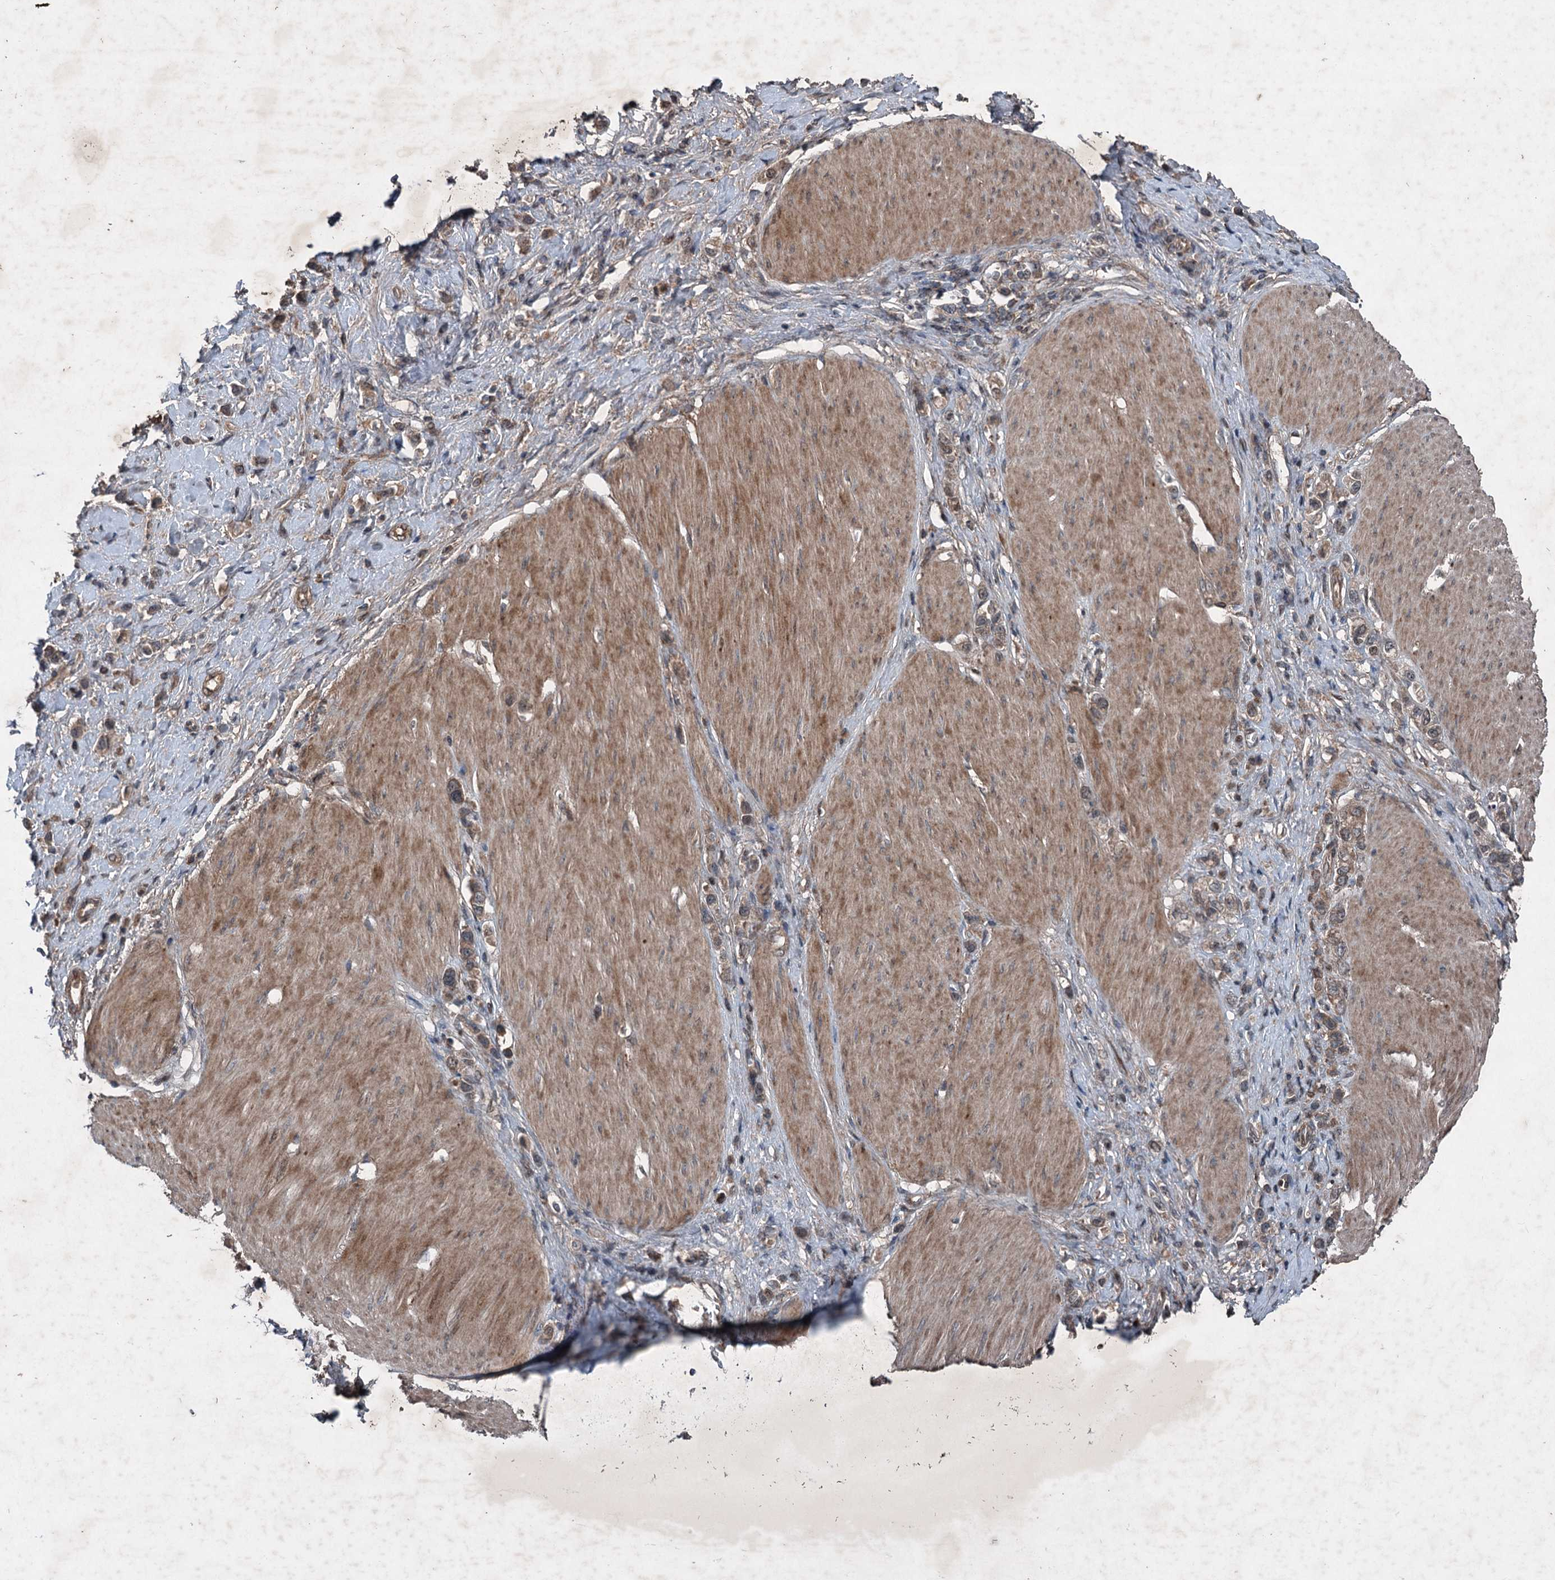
{"staining": {"intensity": "weak", "quantity": "25%-75%", "location": "cytoplasmic/membranous"}, "tissue": "stomach cancer", "cell_type": "Tumor cells", "image_type": "cancer", "snomed": [{"axis": "morphology", "description": "Normal tissue, NOS"}, {"axis": "morphology", "description": "Adenocarcinoma, NOS"}, {"axis": "topography", "description": "Stomach, upper"}, {"axis": "topography", "description": "Stomach"}], "caption": "Stomach cancer (adenocarcinoma) tissue exhibits weak cytoplasmic/membranous expression in about 25%-75% of tumor cells The protein of interest is shown in brown color, while the nuclei are stained blue.", "gene": "ALAS1", "patient": {"sex": "female", "age": 65}}